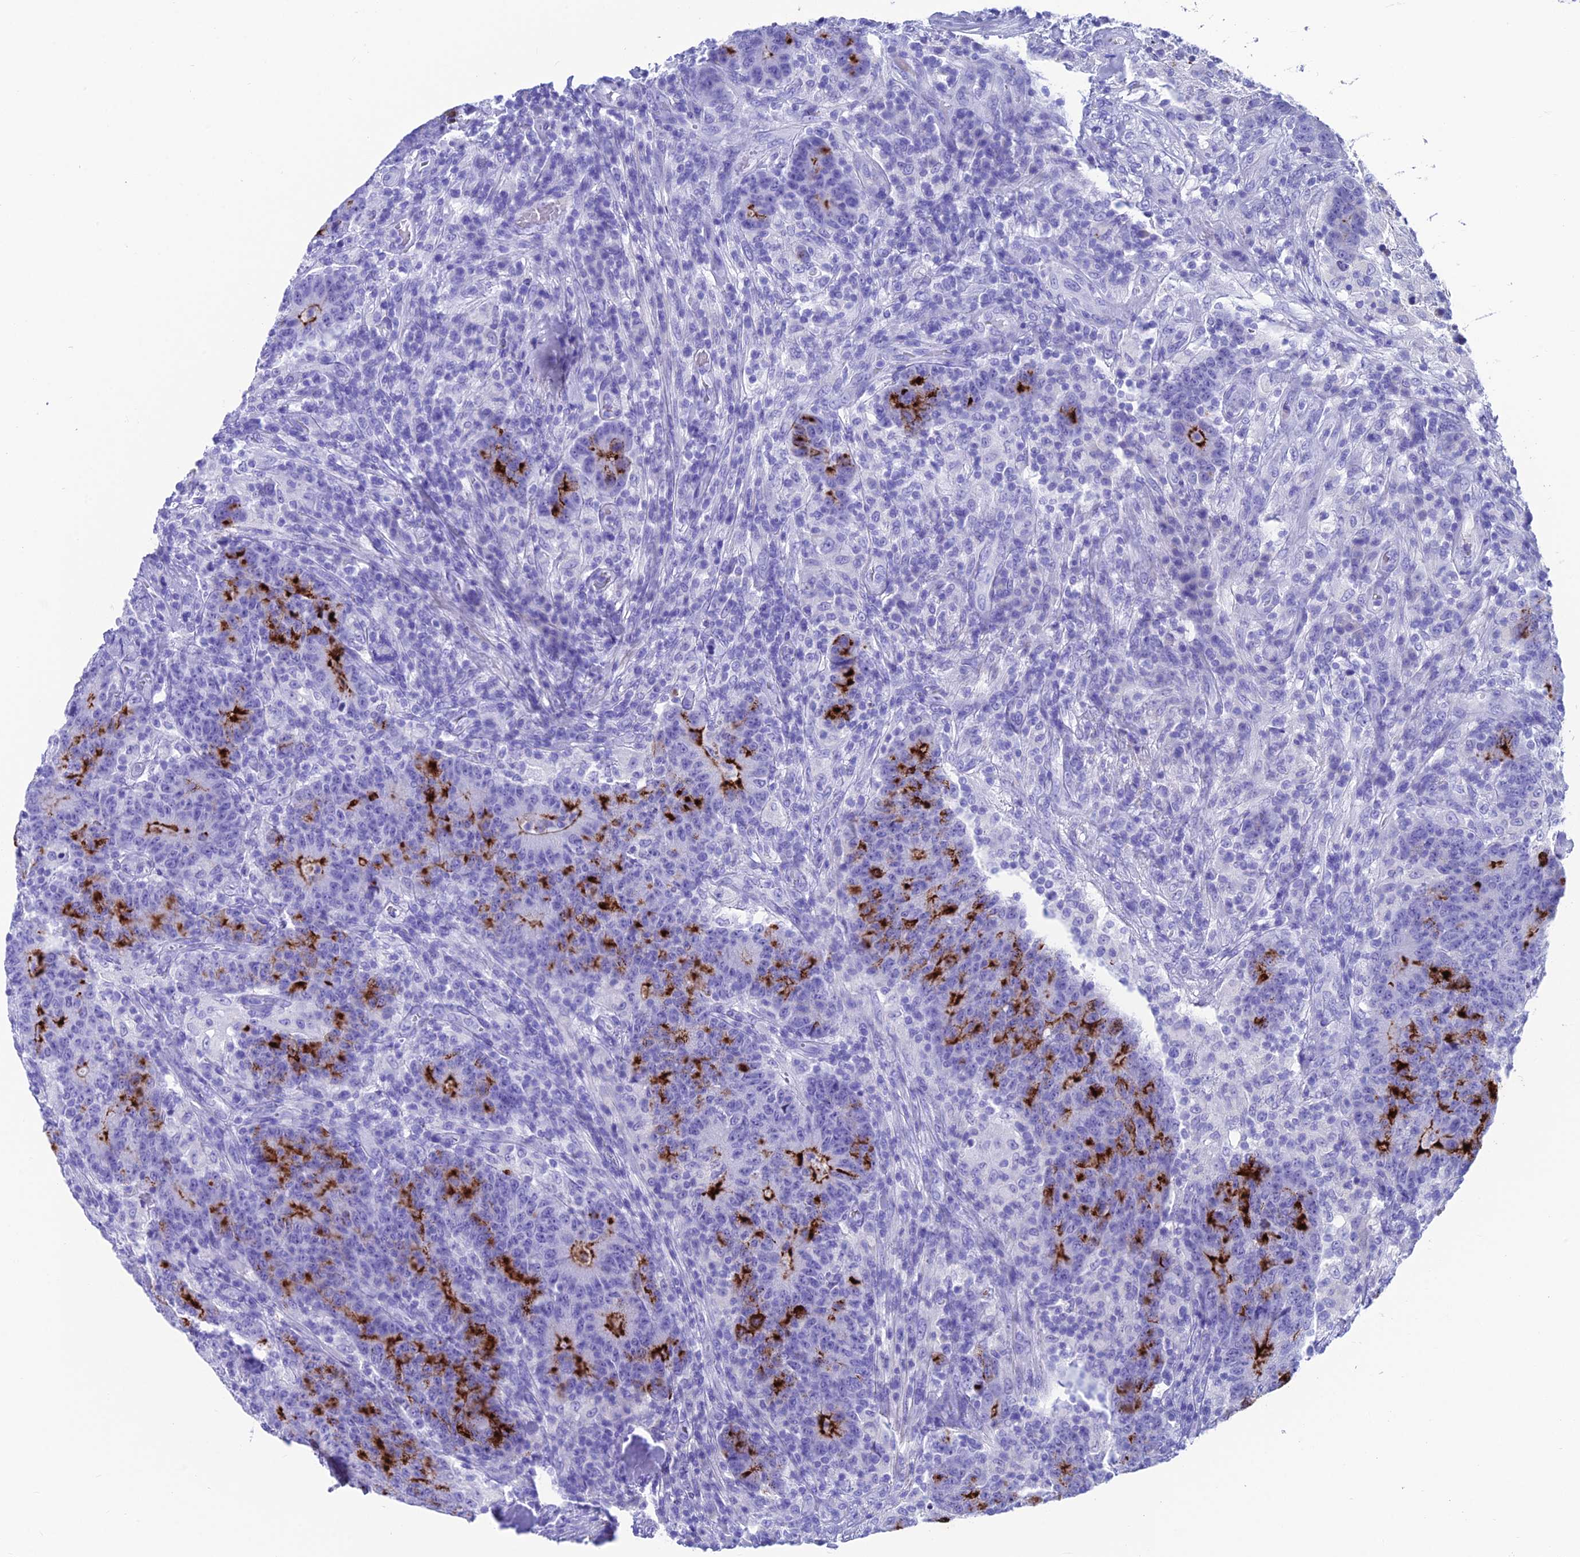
{"staining": {"intensity": "strong", "quantity": "<25%", "location": "cytoplasmic/membranous"}, "tissue": "colorectal cancer", "cell_type": "Tumor cells", "image_type": "cancer", "snomed": [{"axis": "morphology", "description": "Adenocarcinoma, NOS"}, {"axis": "topography", "description": "Colon"}], "caption": "This histopathology image shows immunohistochemistry staining of human colorectal adenocarcinoma, with medium strong cytoplasmic/membranous expression in about <25% of tumor cells.", "gene": "GNG11", "patient": {"sex": "female", "age": 75}}